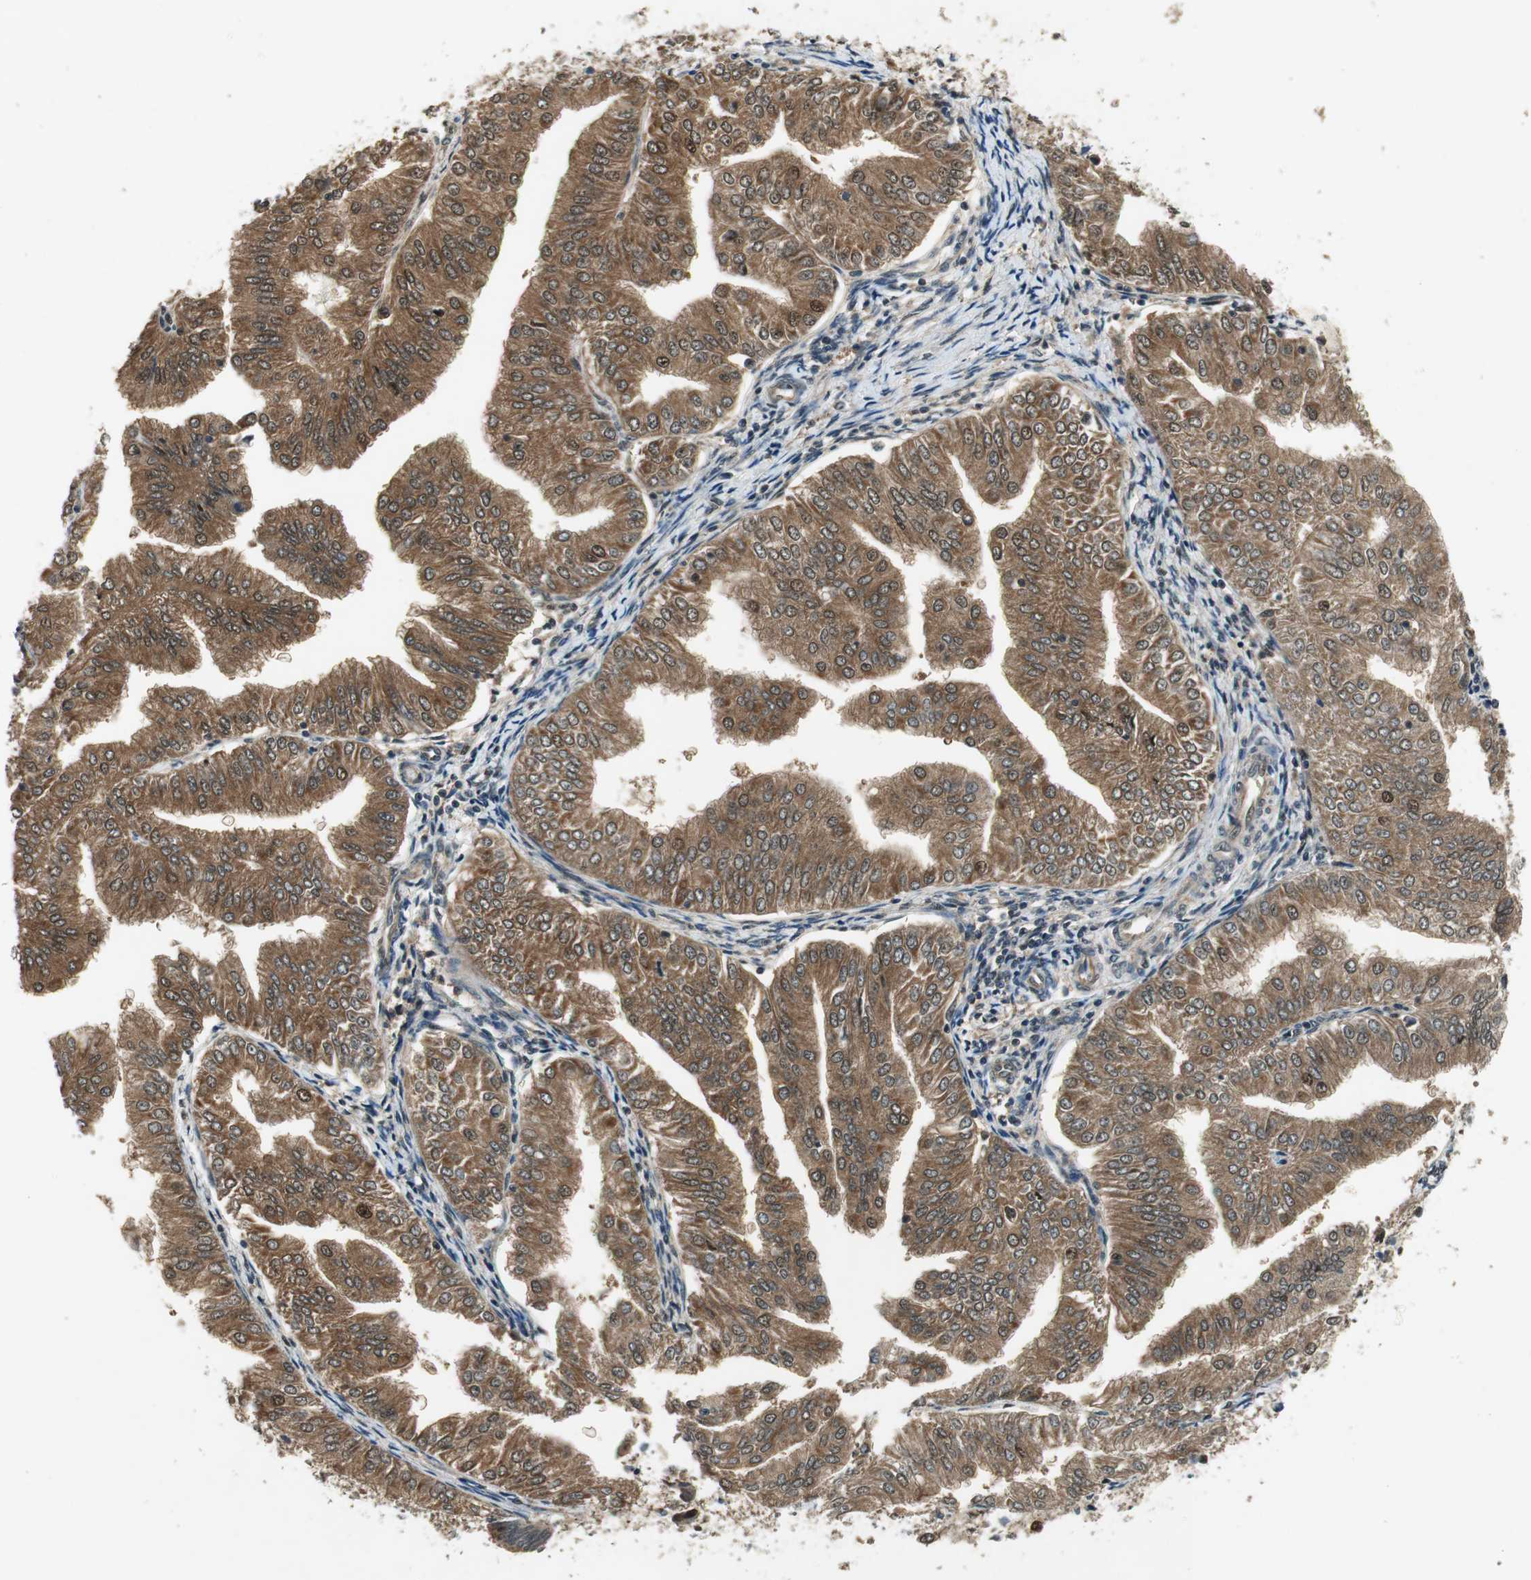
{"staining": {"intensity": "moderate", "quantity": ">75%", "location": "cytoplasmic/membranous,nuclear"}, "tissue": "endometrial cancer", "cell_type": "Tumor cells", "image_type": "cancer", "snomed": [{"axis": "morphology", "description": "Adenocarcinoma, NOS"}, {"axis": "topography", "description": "Endometrium"}], "caption": "Protein staining exhibits moderate cytoplasmic/membranous and nuclear positivity in about >75% of tumor cells in endometrial cancer (adenocarcinoma).", "gene": "PSMB4", "patient": {"sex": "female", "age": 53}}